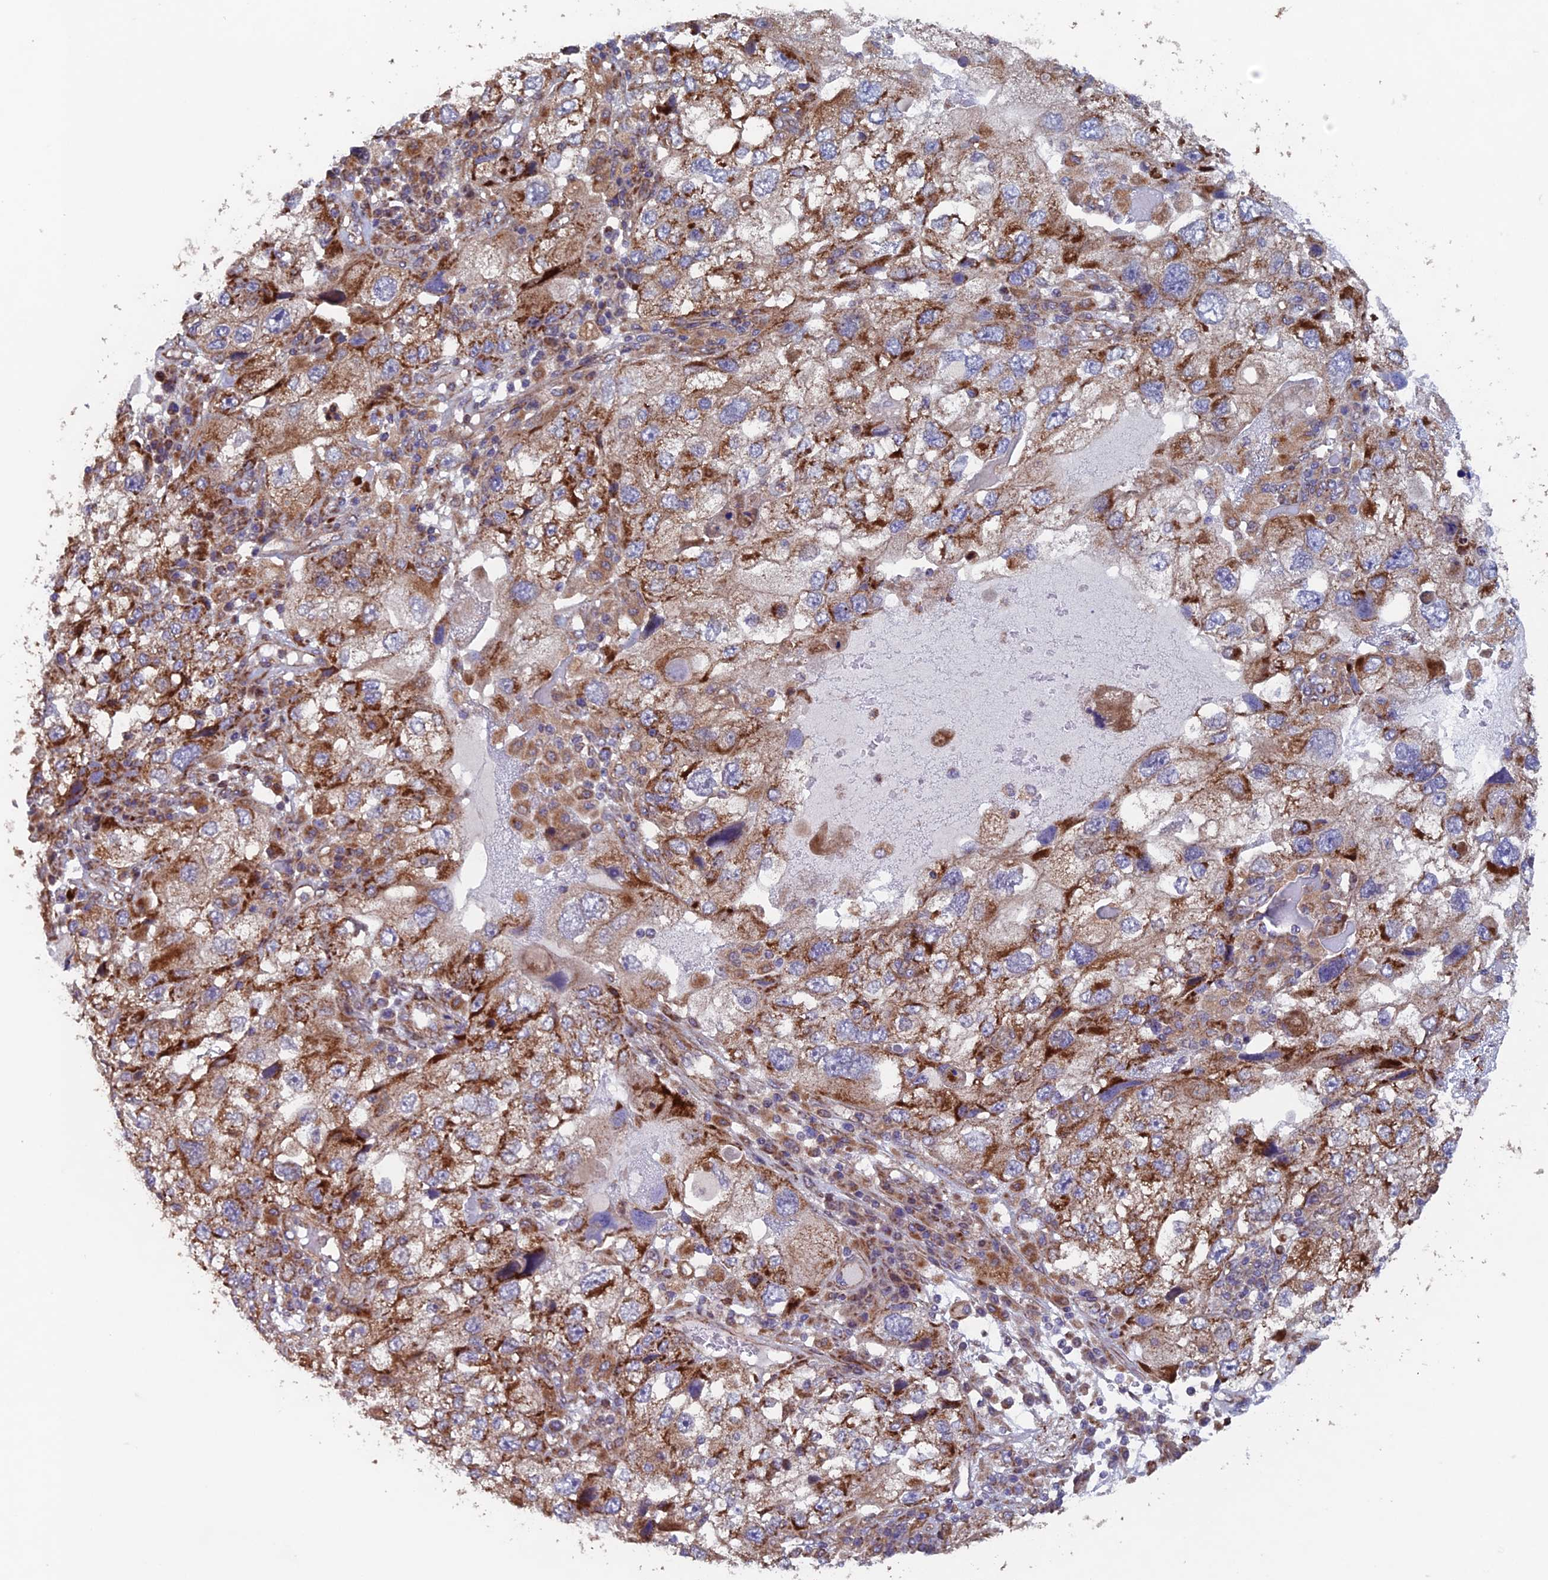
{"staining": {"intensity": "moderate", "quantity": ">75%", "location": "cytoplasmic/membranous"}, "tissue": "endometrial cancer", "cell_type": "Tumor cells", "image_type": "cancer", "snomed": [{"axis": "morphology", "description": "Adenocarcinoma, NOS"}, {"axis": "topography", "description": "Endometrium"}], "caption": "IHC (DAB (3,3'-diaminobenzidine)) staining of endometrial cancer (adenocarcinoma) displays moderate cytoplasmic/membranous protein expression in approximately >75% of tumor cells.", "gene": "MRPL1", "patient": {"sex": "female", "age": 49}}